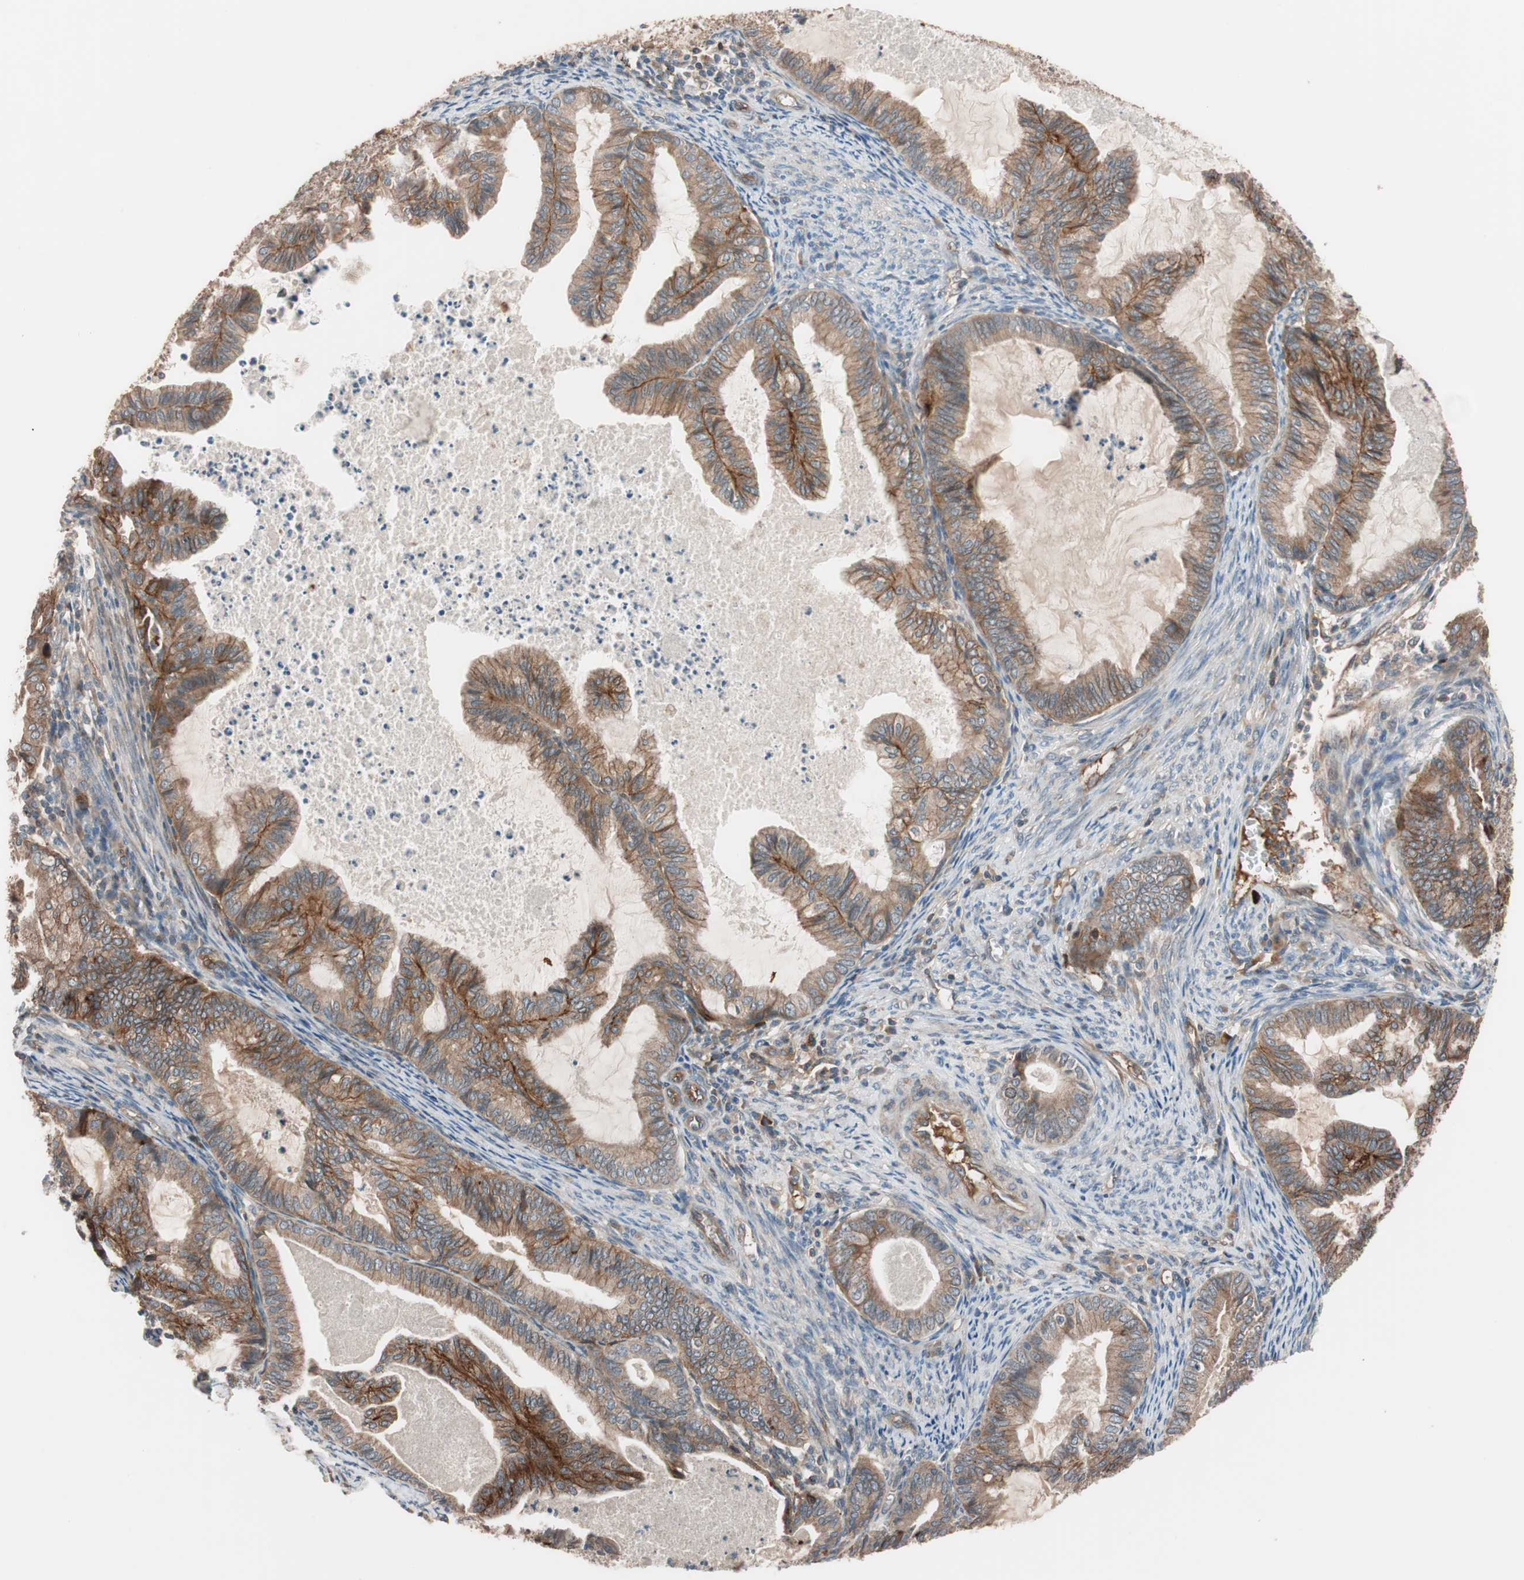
{"staining": {"intensity": "strong", "quantity": ">75%", "location": "cytoplasmic/membranous"}, "tissue": "cervical cancer", "cell_type": "Tumor cells", "image_type": "cancer", "snomed": [{"axis": "morphology", "description": "Normal tissue, NOS"}, {"axis": "morphology", "description": "Adenocarcinoma, NOS"}, {"axis": "topography", "description": "Cervix"}, {"axis": "topography", "description": "Endometrium"}], "caption": "Protein staining of cervical cancer (adenocarcinoma) tissue reveals strong cytoplasmic/membranous positivity in about >75% of tumor cells.", "gene": "SDC4", "patient": {"sex": "female", "age": 86}}